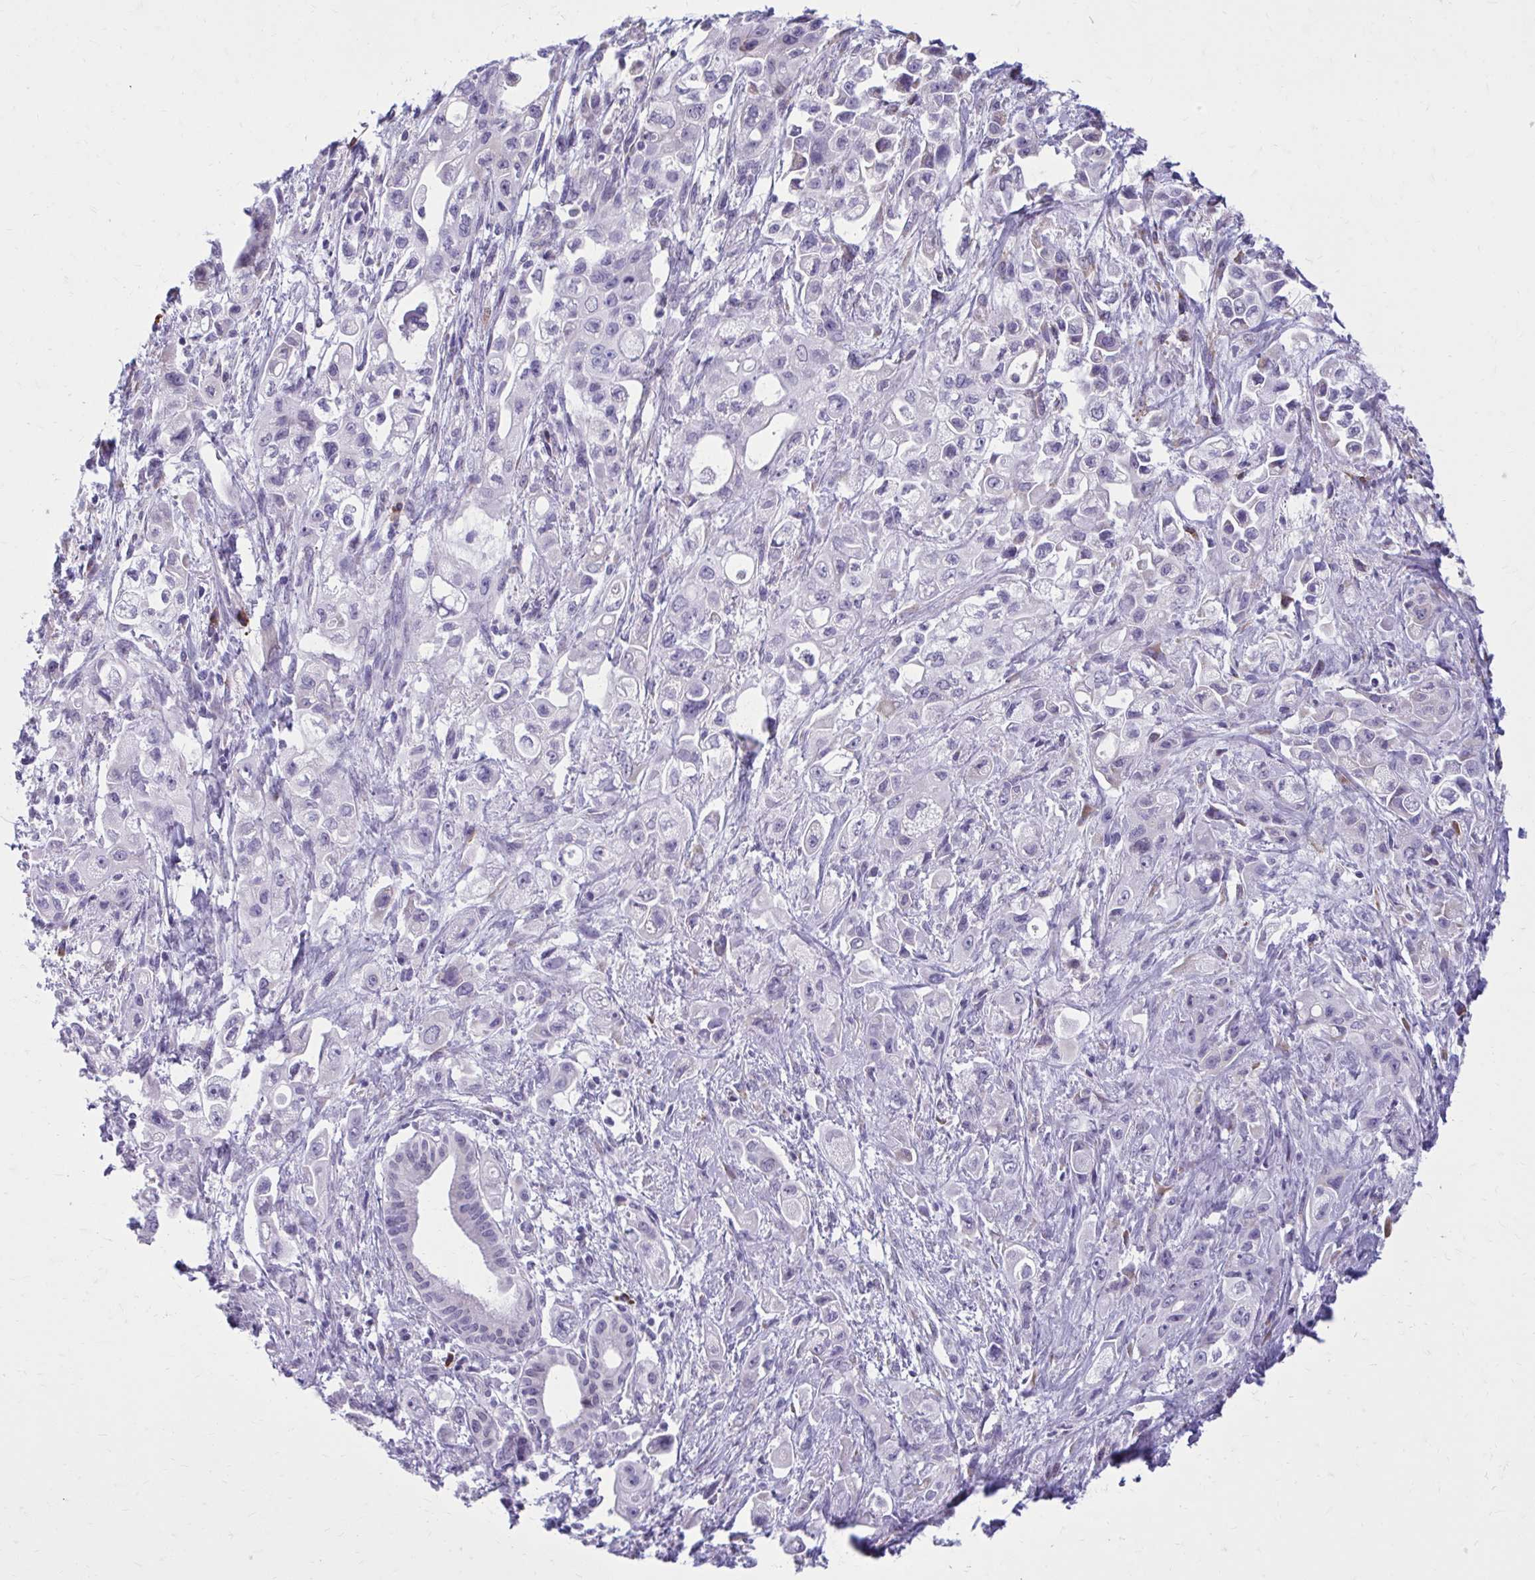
{"staining": {"intensity": "negative", "quantity": "none", "location": "none"}, "tissue": "pancreatic cancer", "cell_type": "Tumor cells", "image_type": "cancer", "snomed": [{"axis": "morphology", "description": "Adenocarcinoma, NOS"}, {"axis": "topography", "description": "Pancreas"}], "caption": "IHC of adenocarcinoma (pancreatic) displays no positivity in tumor cells.", "gene": "PROSER1", "patient": {"sex": "female", "age": 66}}